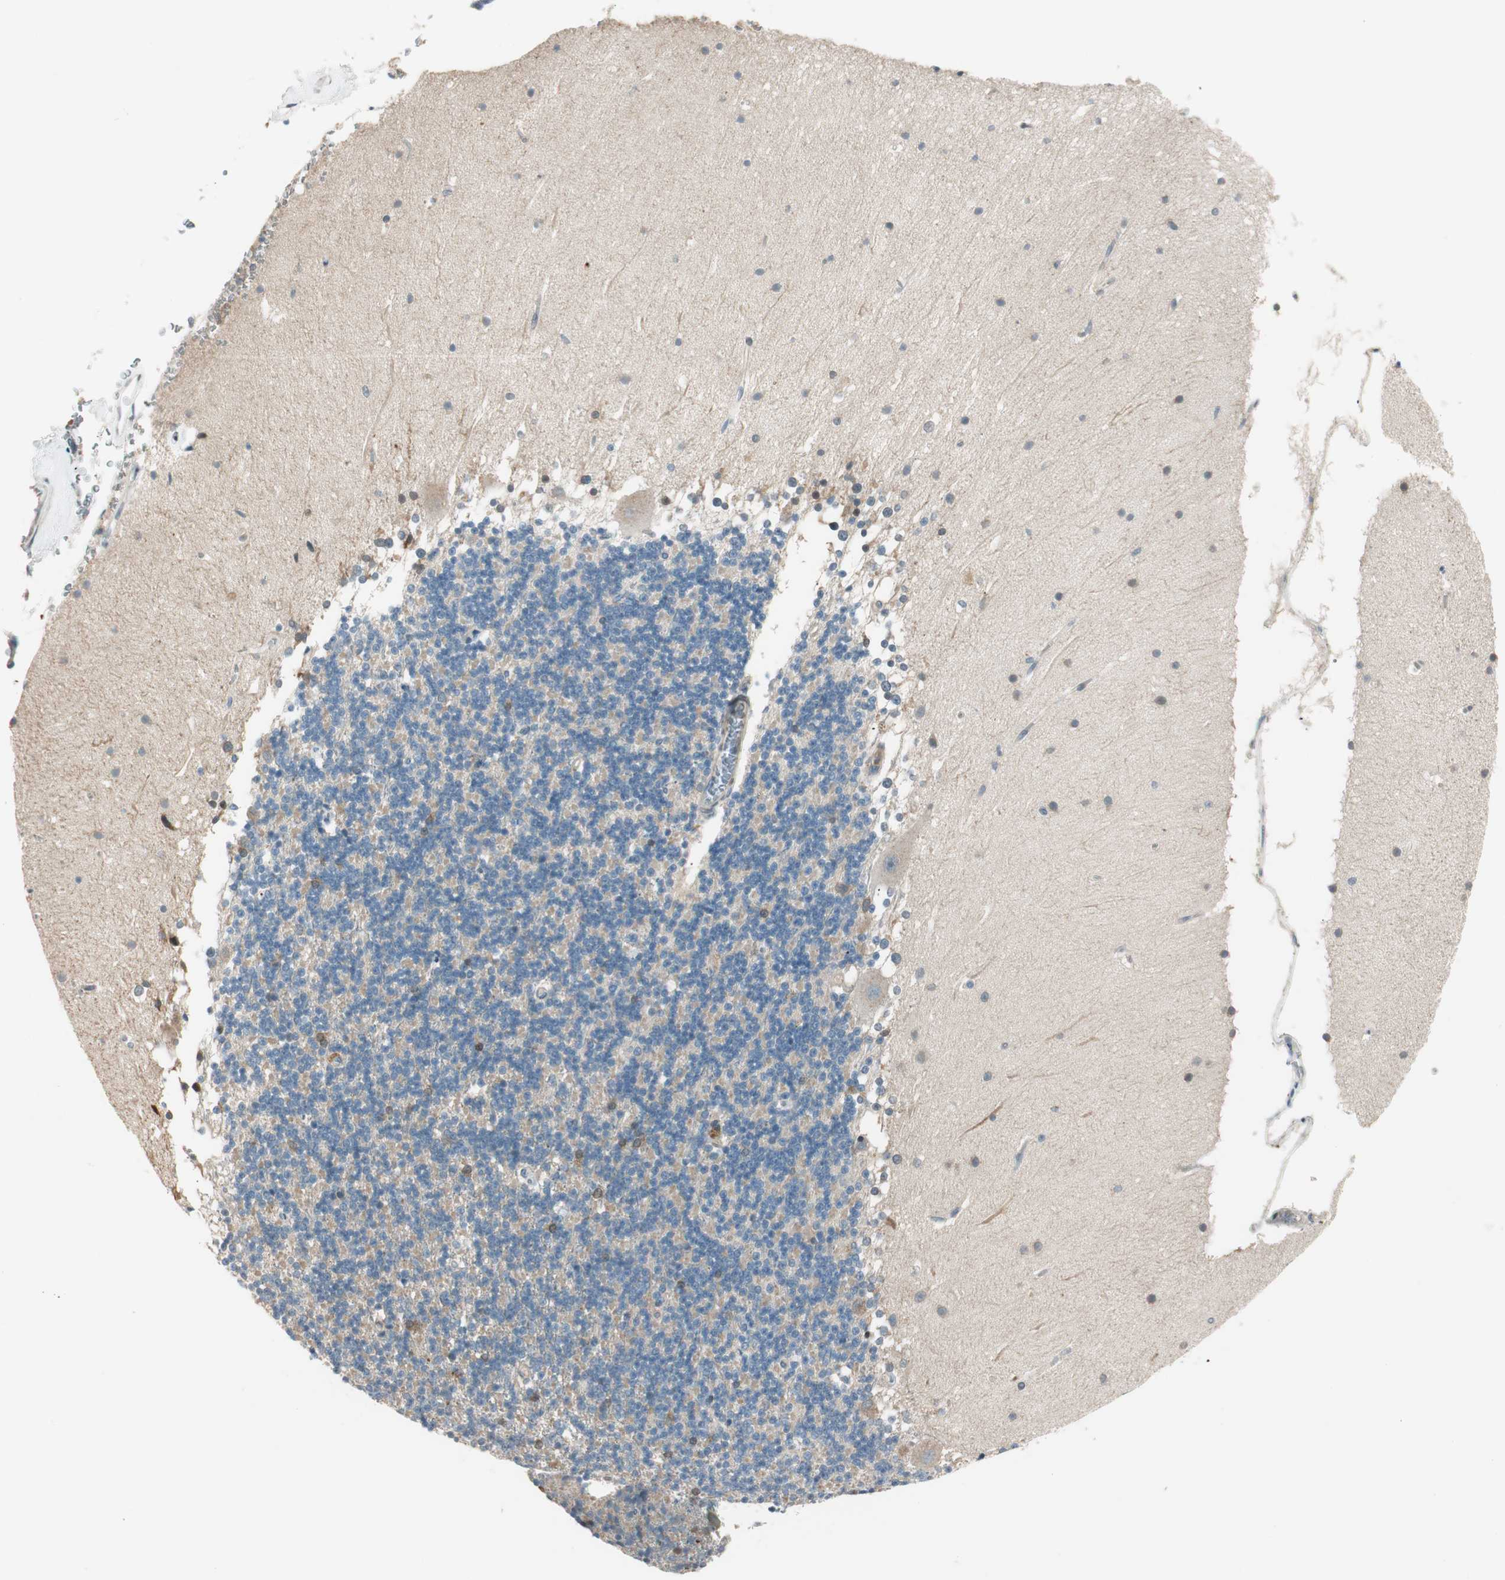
{"staining": {"intensity": "moderate", "quantity": "<25%", "location": "nuclear"}, "tissue": "cerebellum", "cell_type": "Cells in granular layer", "image_type": "normal", "snomed": [{"axis": "morphology", "description": "Normal tissue, NOS"}, {"axis": "topography", "description": "Cerebellum"}], "caption": "DAB immunohistochemical staining of unremarkable cerebellum shows moderate nuclear protein expression in about <25% of cells in granular layer.", "gene": "CGRRF1", "patient": {"sex": "female", "age": 19}}